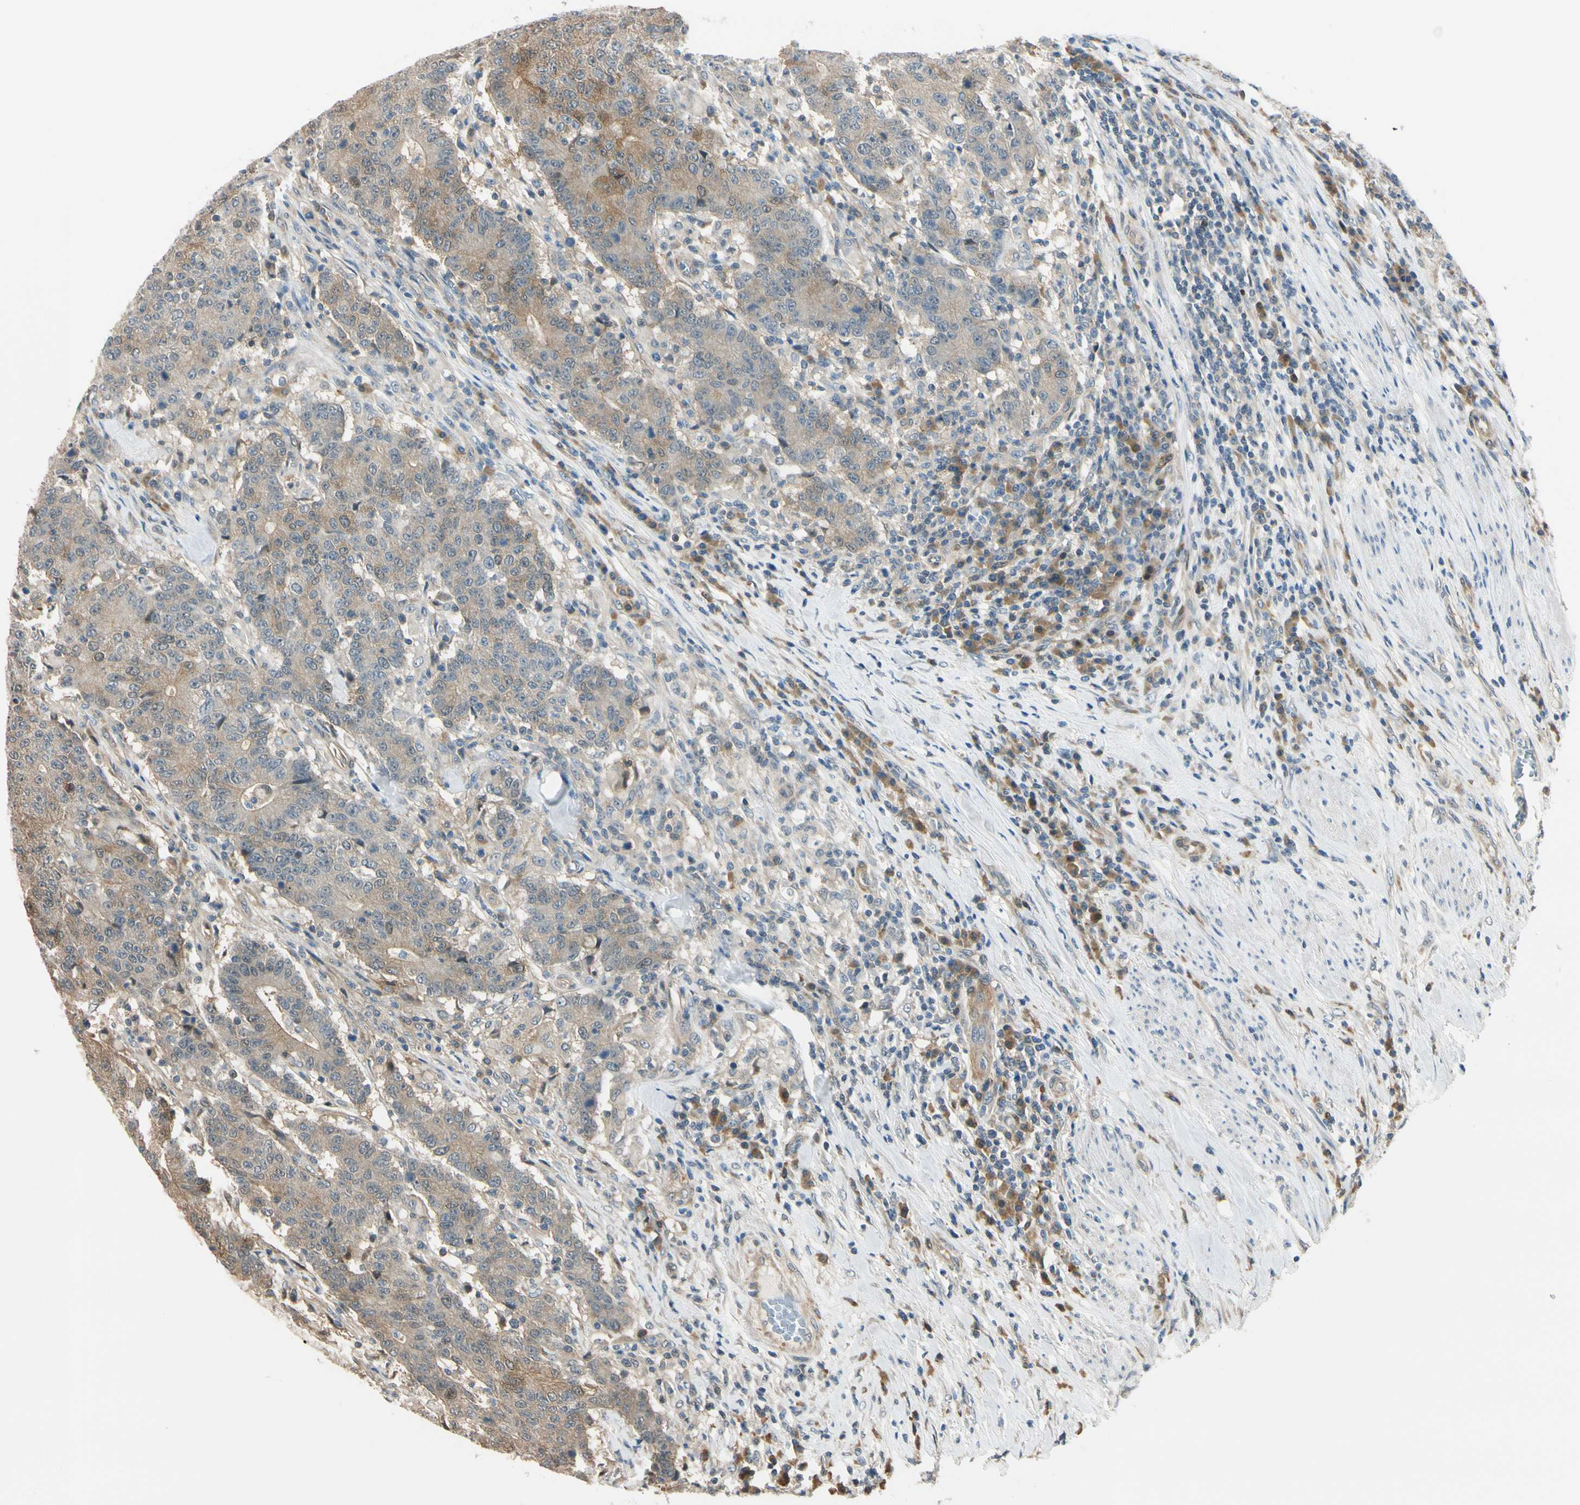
{"staining": {"intensity": "moderate", "quantity": "<25%", "location": "cytoplasmic/membranous"}, "tissue": "colorectal cancer", "cell_type": "Tumor cells", "image_type": "cancer", "snomed": [{"axis": "morphology", "description": "Normal tissue, NOS"}, {"axis": "morphology", "description": "Adenocarcinoma, NOS"}, {"axis": "topography", "description": "Colon"}], "caption": "An immunohistochemistry (IHC) histopathology image of tumor tissue is shown. Protein staining in brown highlights moderate cytoplasmic/membranous positivity in colorectal cancer (adenocarcinoma) within tumor cells.", "gene": "RASGRF1", "patient": {"sex": "female", "age": 75}}